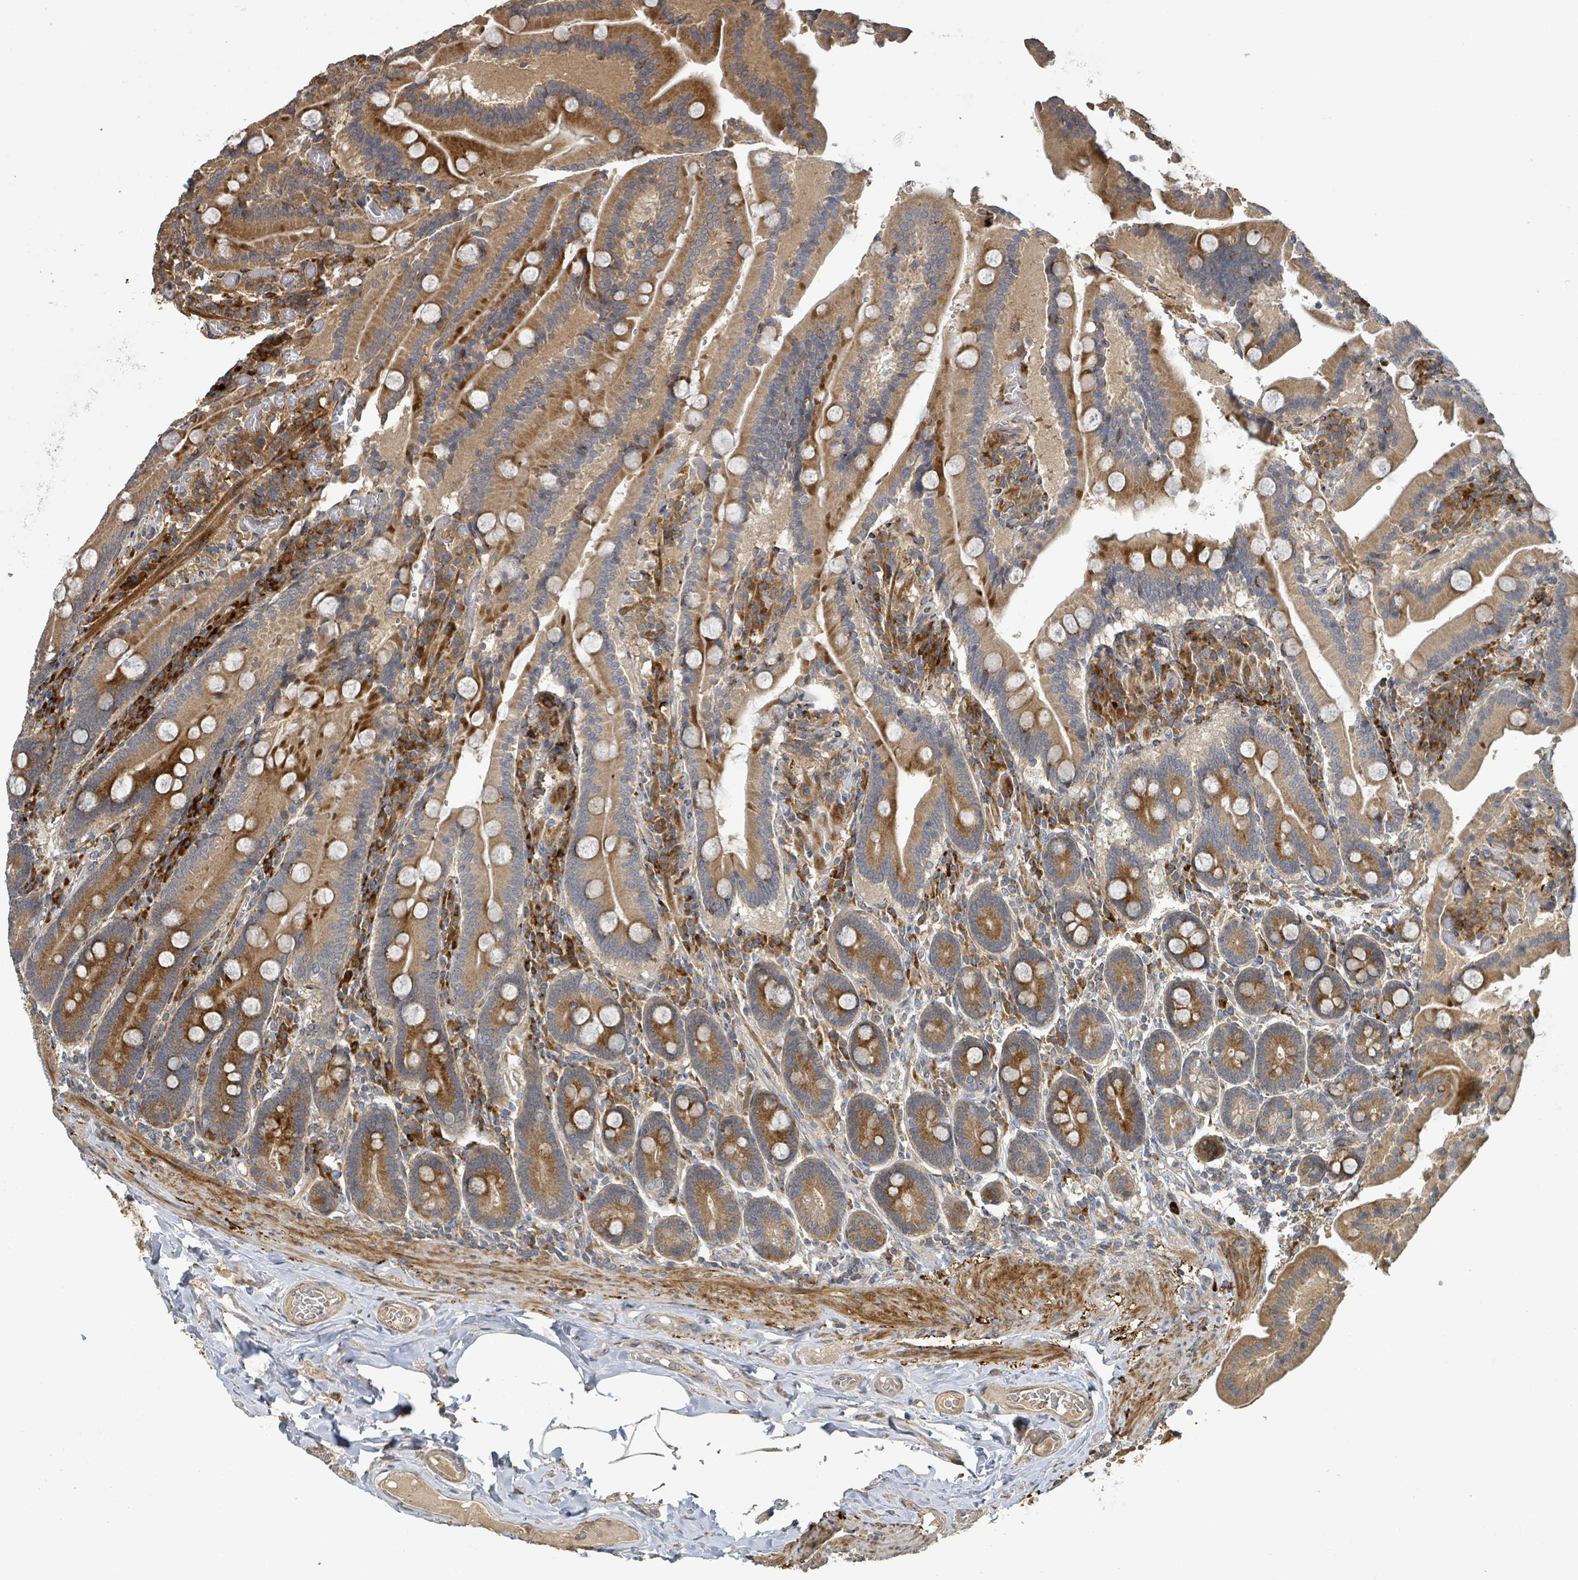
{"staining": {"intensity": "strong", "quantity": ">75%", "location": "cytoplasmic/membranous"}, "tissue": "duodenum", "cell_type": "Glandular cells", "image_type": "normal", "snomed": [{"axis": "morphology", "description": "Normal tissue, NOS"}, {"axis": "topography", "description": "Duodenum"}], "caption": "Human duodenum stained with a protein marker displays strong staining in glandular cells.", "gene": "STARD4", "patient": {"sex": "female", "age": 62}}